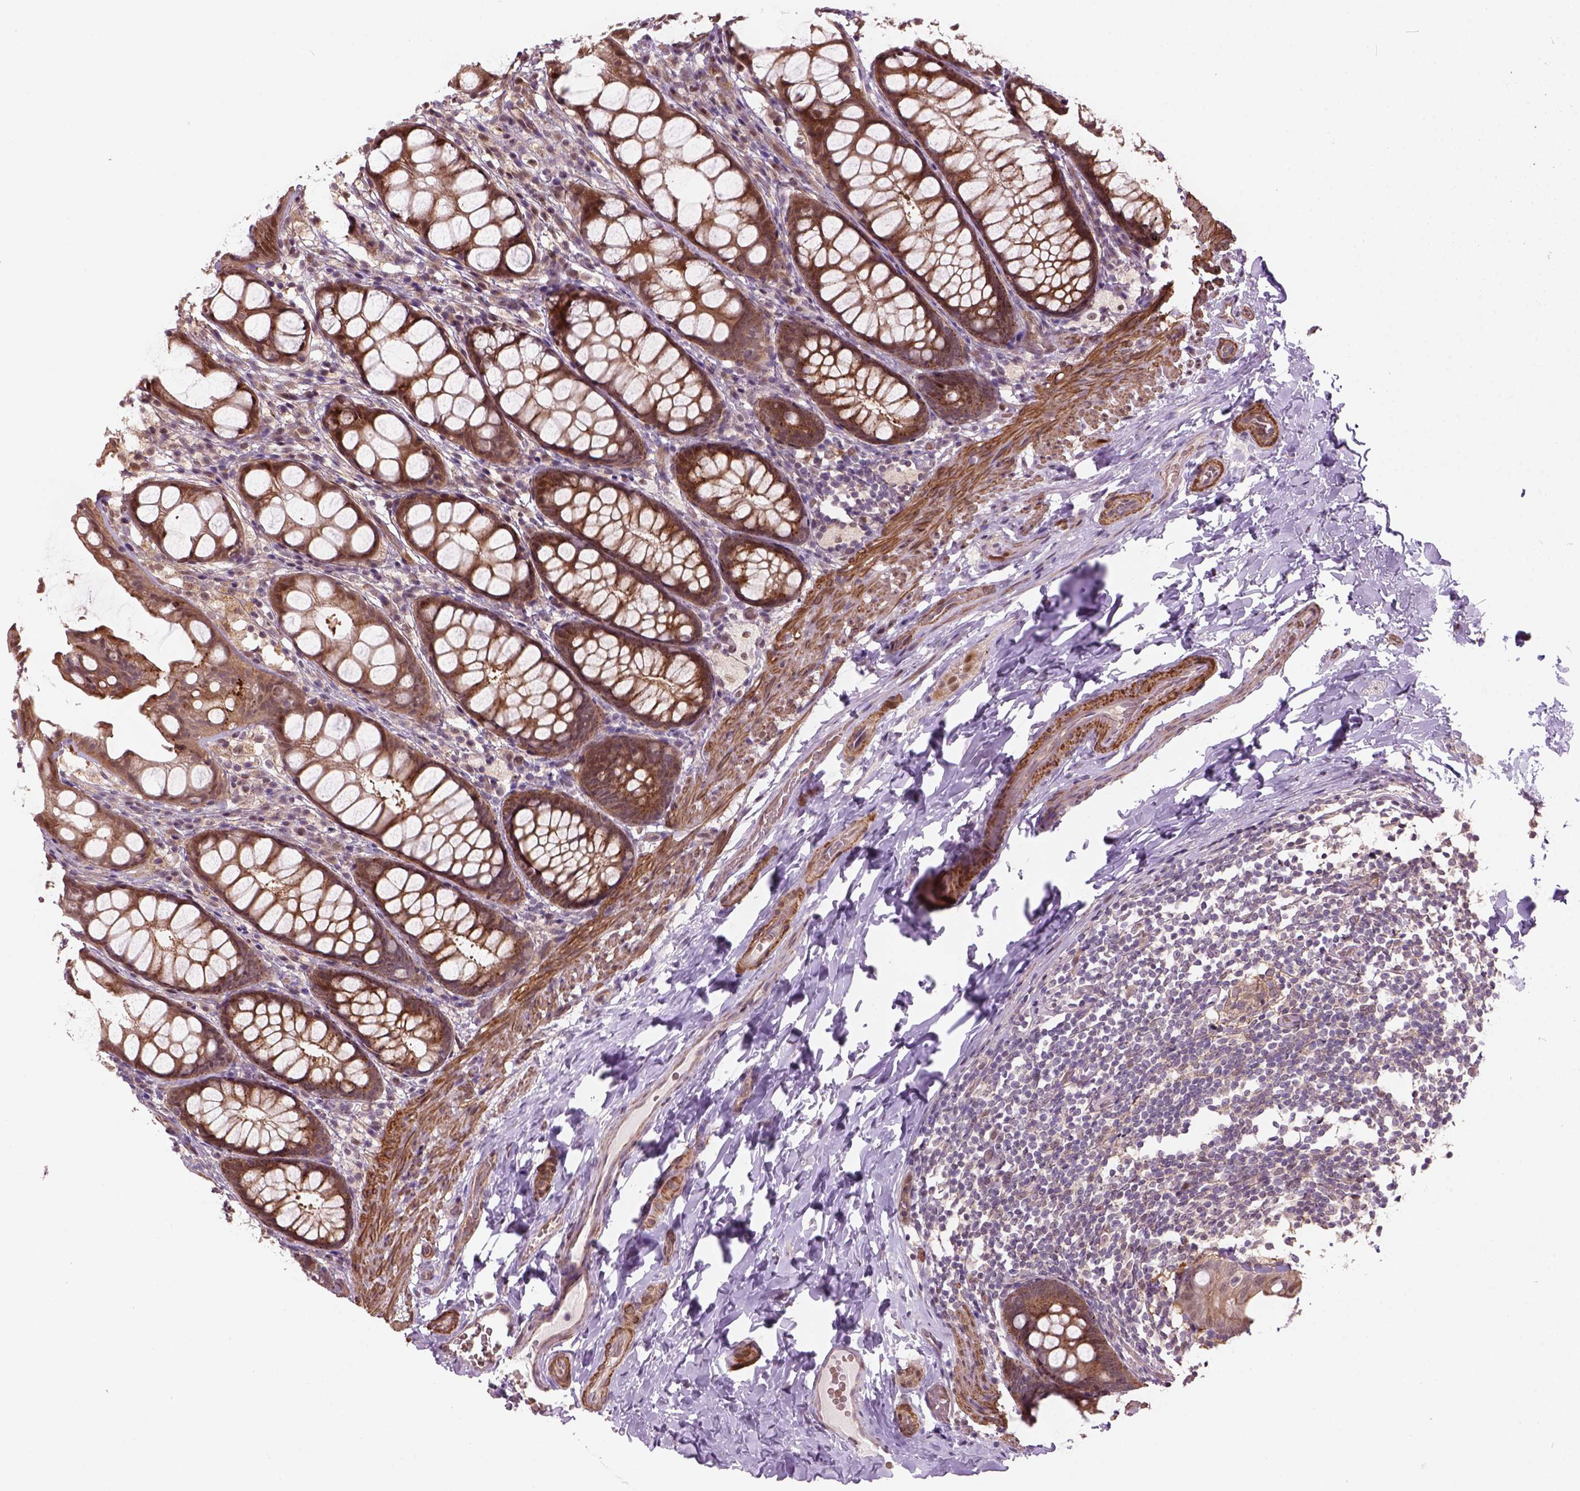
{"staining": {"intensity": "moderate", "quantity": ">75%", "location": "cytoplasmic/membranous"}, "tissue": "colon", "cell_type": "Endothelial cells", "image_type": "normal", "snomed": [{"axis": "morphology", "description": "Normal tissue, NOS"}, {"axis": "topography", "description": "Colon"}], "caption": "Endothelial cells show medium levels of moderate cytoplasmic/membranous expression in about >75% of cells in unremarkable colon. The staining was performed using DAB to visualize the protein expression in brown, while the nuclei were stained in blue with hematoxylin (Magnification: 20x).", "gene": "PSMD11", "patient": {"sex": "male", "age": 47}}